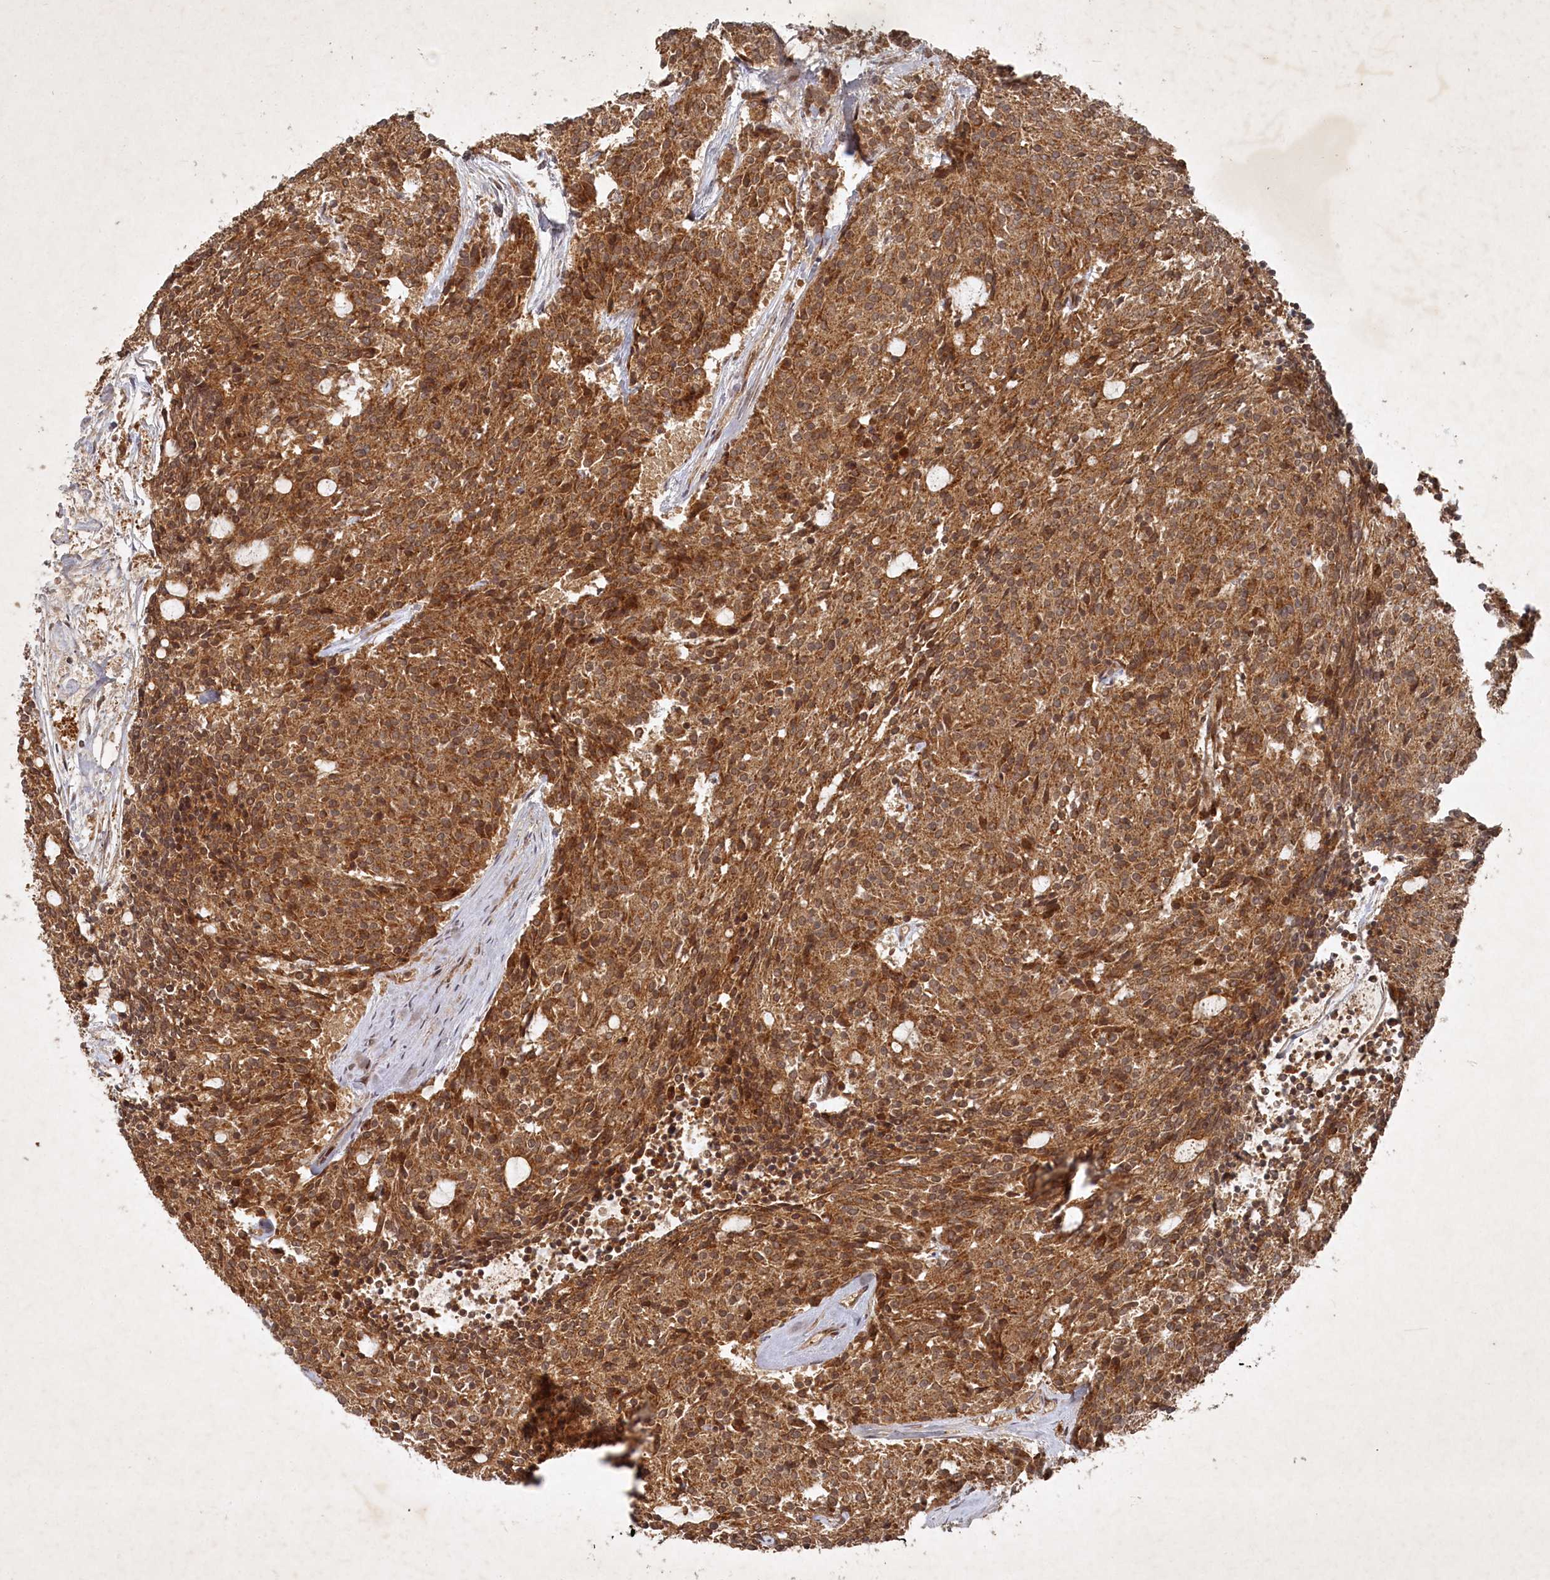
{"staining": {"intensity": "strong", "quantity": ">75%", "location": "cytoplasmic/membranous"}, "tissue": "carcinoid", "cell_type": "Tumor cells", "image_type": "cancer", "snomed": [{"axis": "morphology", "description": "Carcinoid, malignant, NOS"}, {"axis": "topography", "description": "Pancreas"}], "caption": "Immunohistochemical staining of human carcinoid shows high levels of strong cytoplasmic/membranous staining in approximately >75% of tumor cells.", "gene": "UNC93A", "patient": {"sex": "female", "age": 54}}